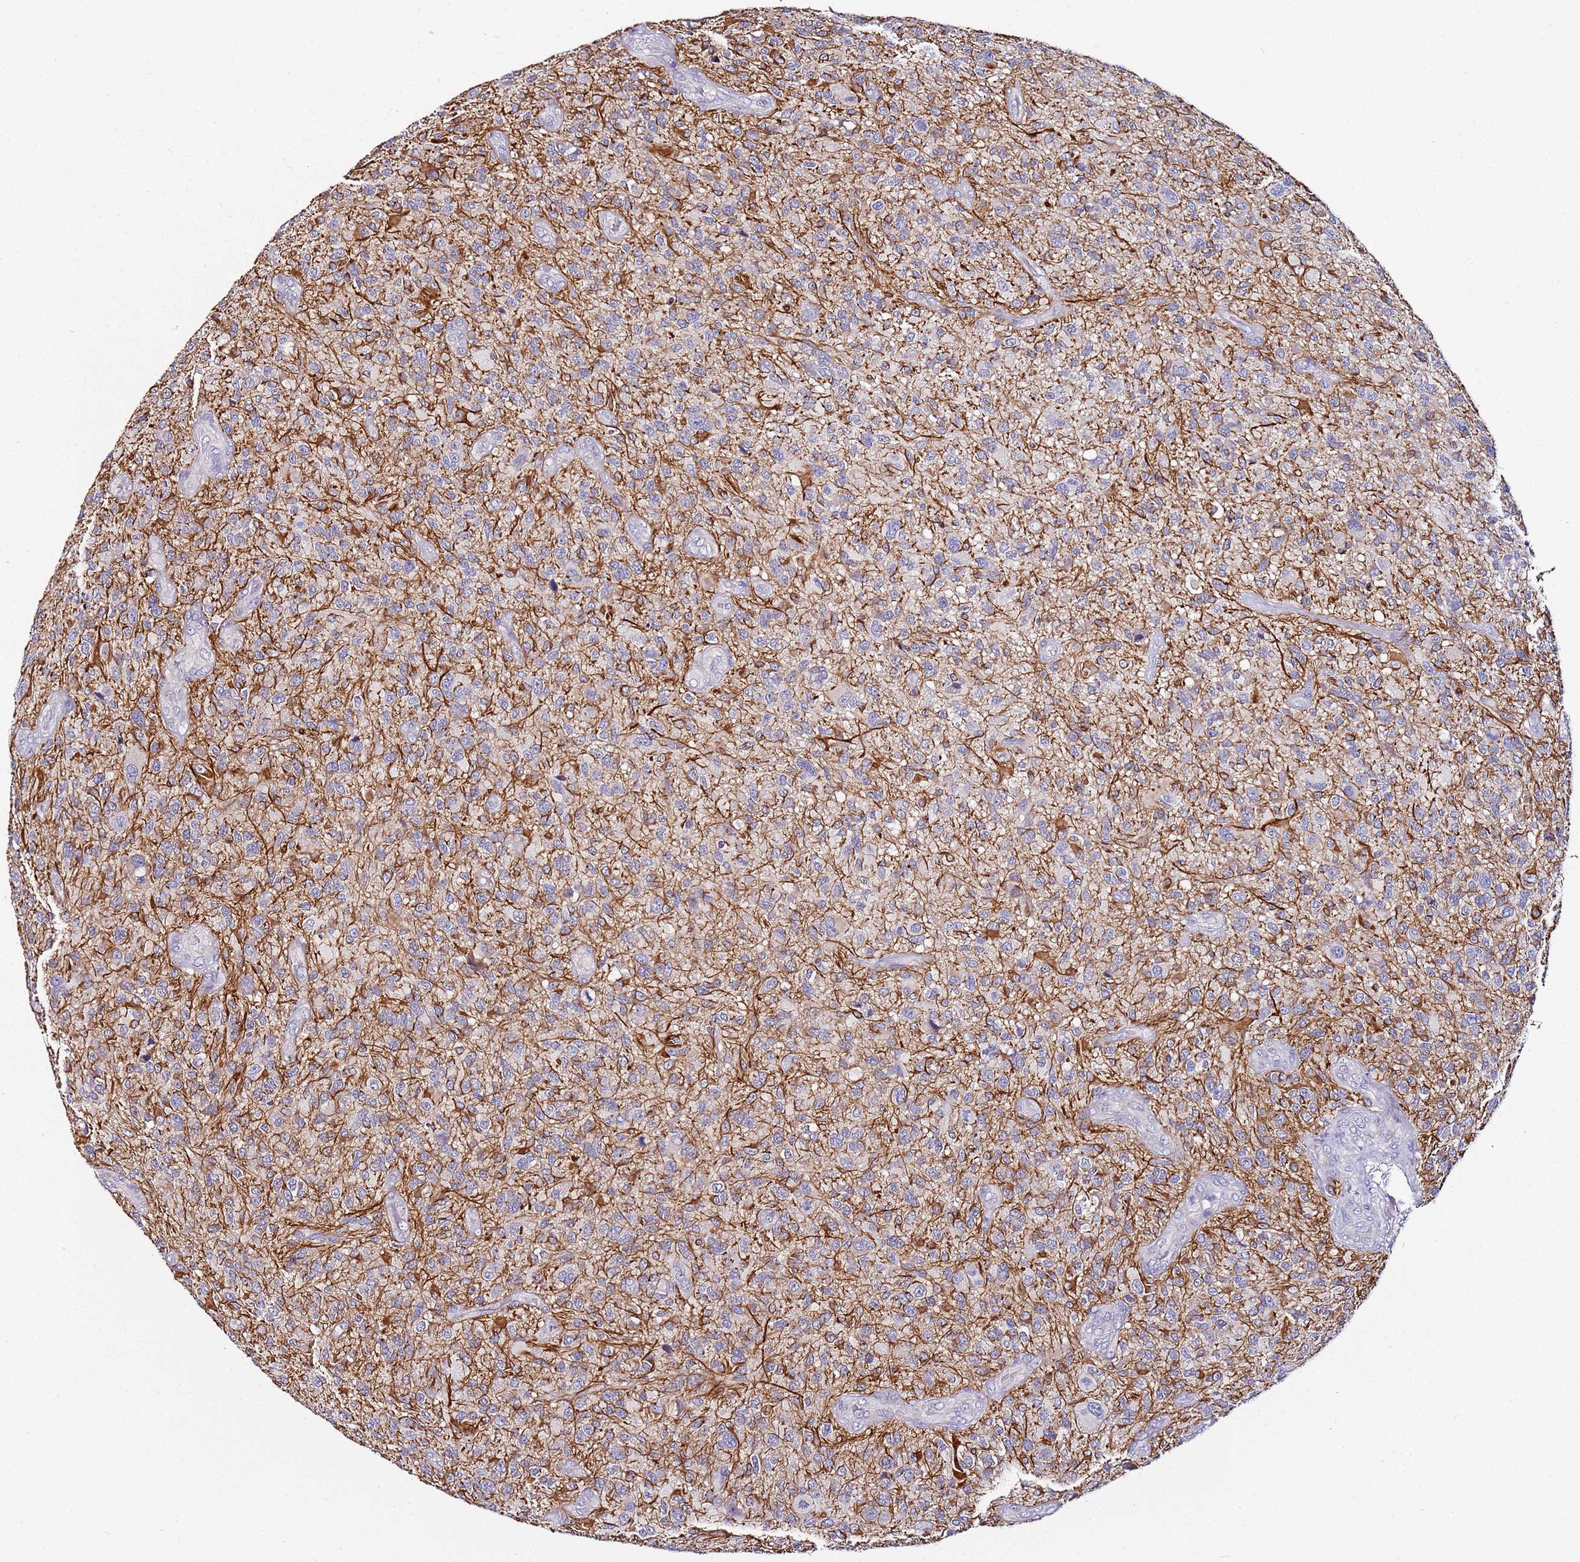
{"staining": {"intensity": "negative", "quantity": "none", "location": "none"}, "tissue": "glioma", "cell_type": "Tumor cells", "image_type": "cancer", "snomed": [{"axis": "morphology", "description": "Glioma, malignant, High grade"}, {"axis": "topography", "description": "Brain"}], "caption": "The photomicrograph displays no significant staining in tumor cells of glioma. The staining was performed using DAB to visualize the protein expression in brown, while the nuclei were stained in blue with hematoxylin (Magnification: 20x).", "gene": "SRRM5", "patient": {"sex": "male", "age": 47}}